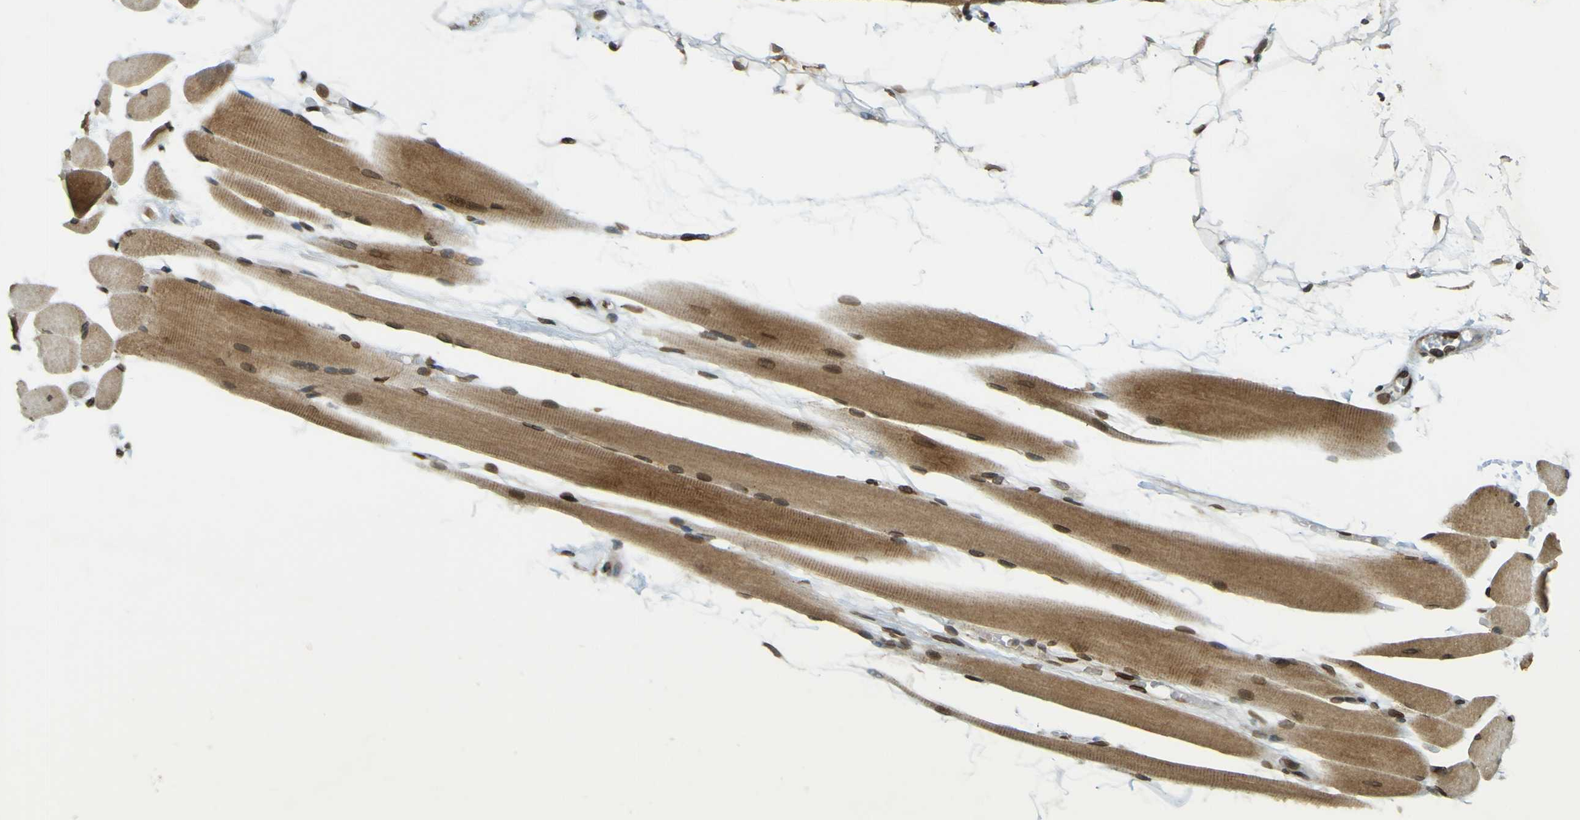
{"staining": {"intensity": "moderate", "quantity": ">75%", "location": "cytoplasmic/membranous,nuclear"}, "tissue": "skeletal muscle", "cell_type": "Myocytes", "image_type": "normal", "snomed": [{"axis": "morphology", "description": "Normal tissue, NOS"}, {"axis": "topography", "description": "Skeletal muscle"}, {"axis": "topography", "description": "Oral tissue"}, {"axis": "topography", "description": "Peripheral nerve tissue"}], "caption": "Protein expression analysis of unremarkable human skeletal muscle reveals moderate cytoplasmic/membranous,nuclear positivity in approximately >75% of myocytes.", "gene": "GALNT1", "patient": {"sex": "female", "age": 84}}